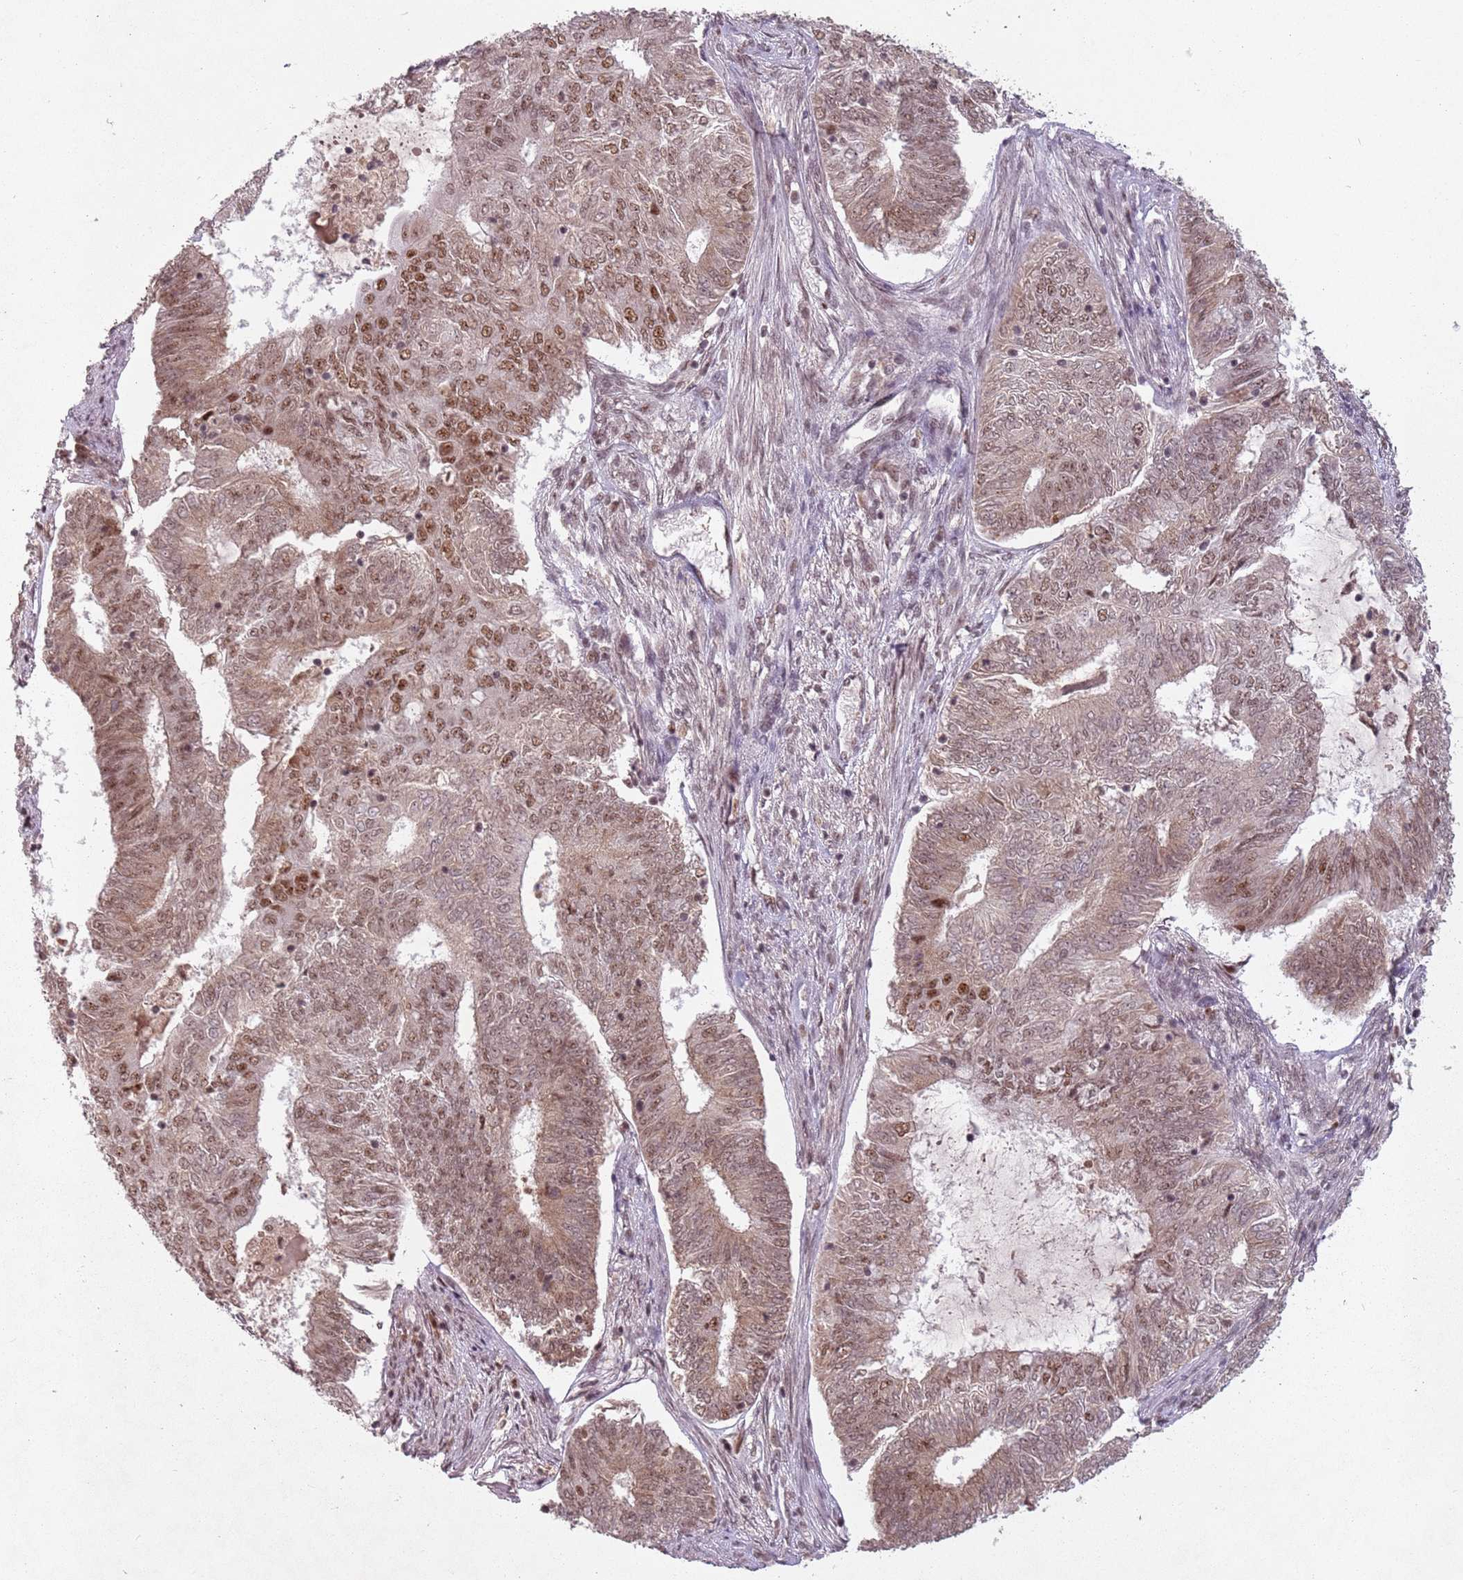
{"staining": {"intensity": "moderate", "quantity": ">75%", "location": "cytoplasmic/membranous,nuclear"}, "tissue": "endometrial cancer", "cell_type": "Tumor cells", "image_type": "cancer", "snomed": [{"axis": "morphology", "description": "Adenocarcinoma, NOS"}, {"axis": "topography", "description": "Endometrium"}], "caption": "Human adenocarcinoma (endometrial) stained with a protein marker shows moderate staining in tumor cells.", "gene": "NCBP1", "patient": {"sex": "female", "age": 62}}